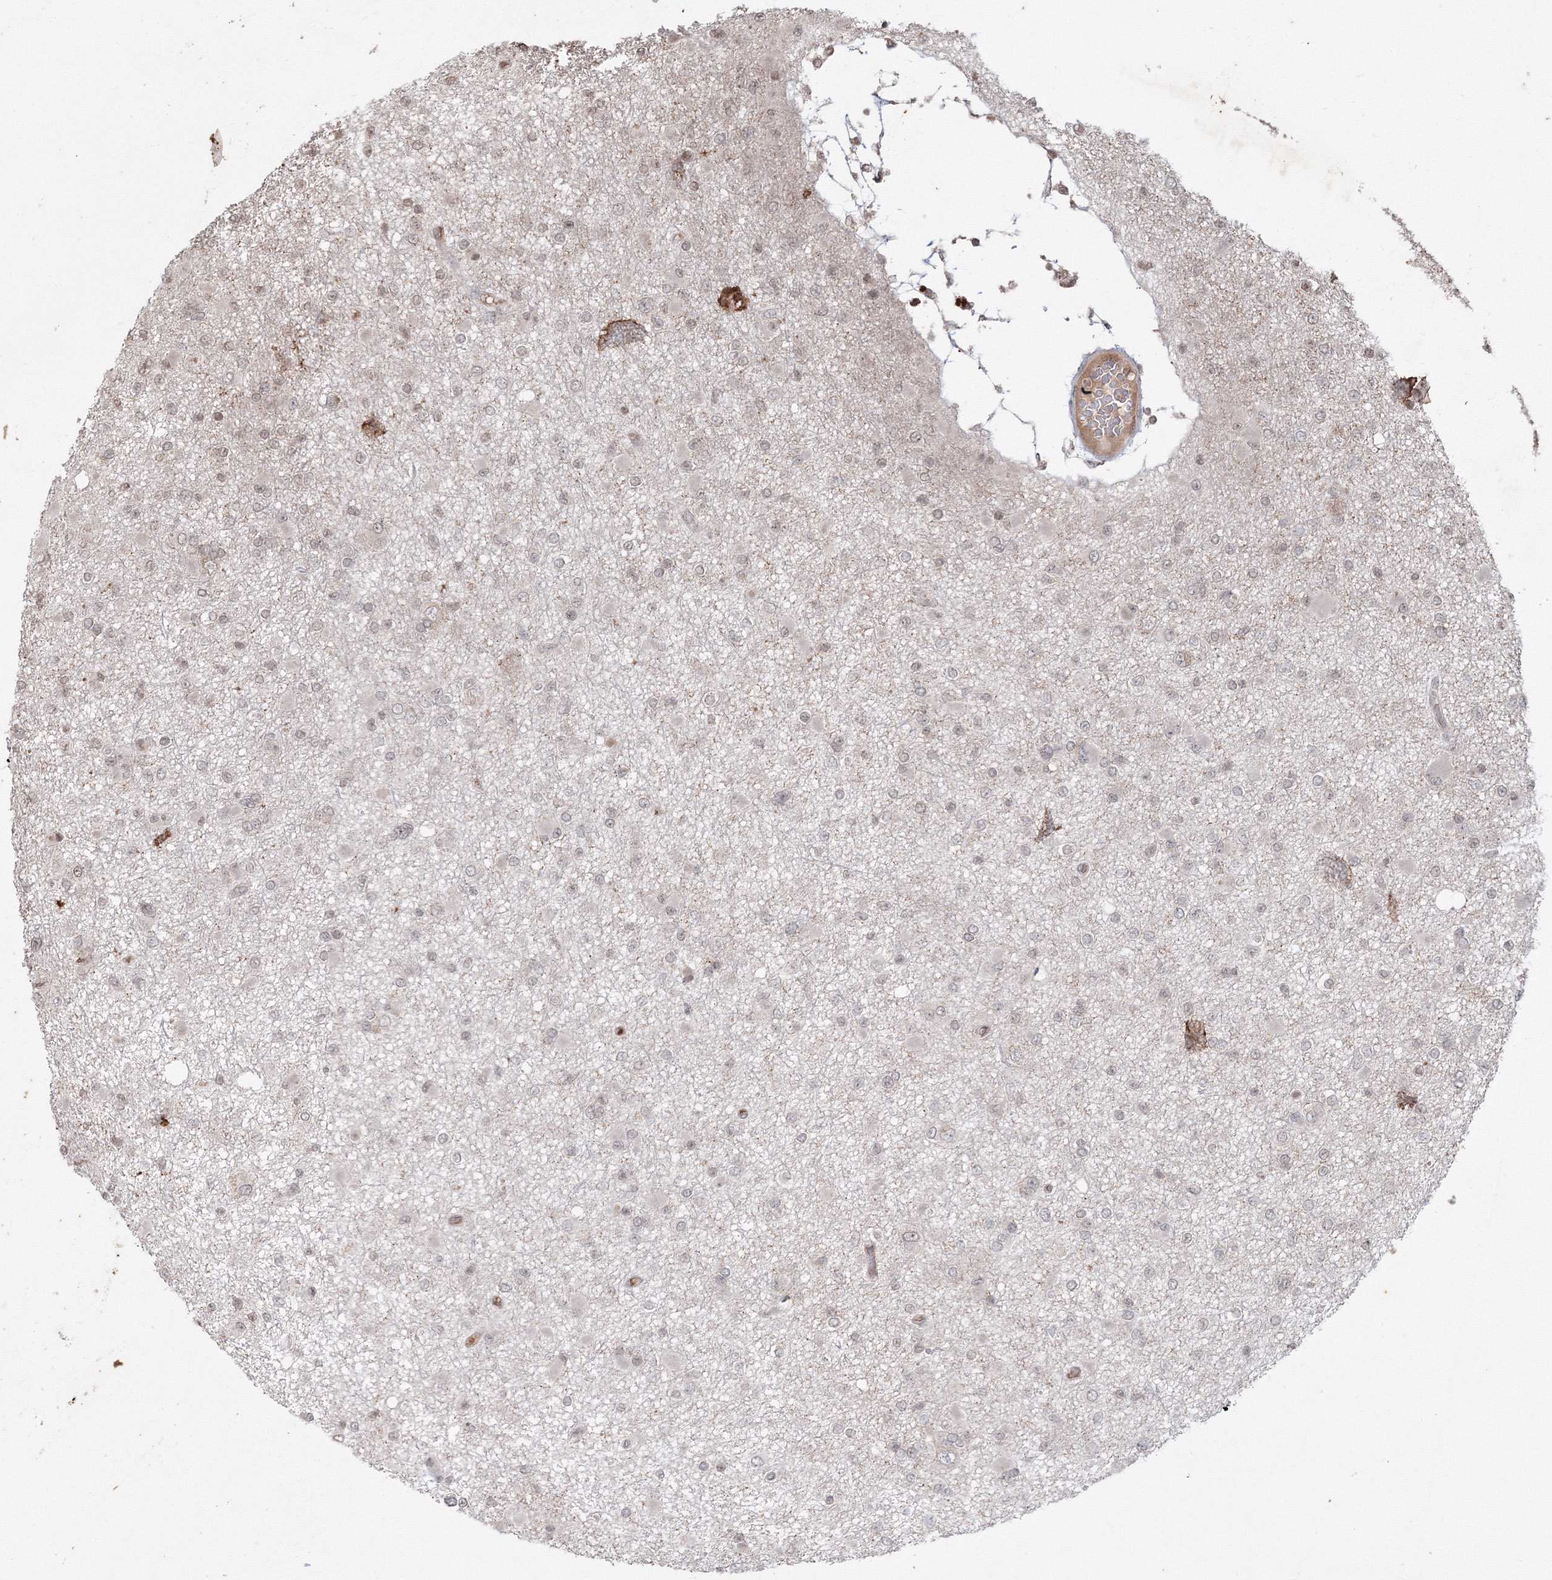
{"staining": {"intensity": "weak", "quantity": "25%-75%", "location": "nuclear"}, "tissue": "glioma", "cell_type": "Tumor cells", "image_type": "cancer", "snomed": [{"axis": "morphology", "description": "Glioma, malignant, Low grade"}, {"axis": "topography", "description": "Brain"}], "caption": "IHC micrograph of neoplastic tissue: human glioma stained using immunohistochemistry exhibits low levels of weak protein expression localized specifically in the nuclear of tumor cells, appearing as a nuclear brown color.", "gene": "PEX13", "patient": {"sex": "female", "age": 22}}